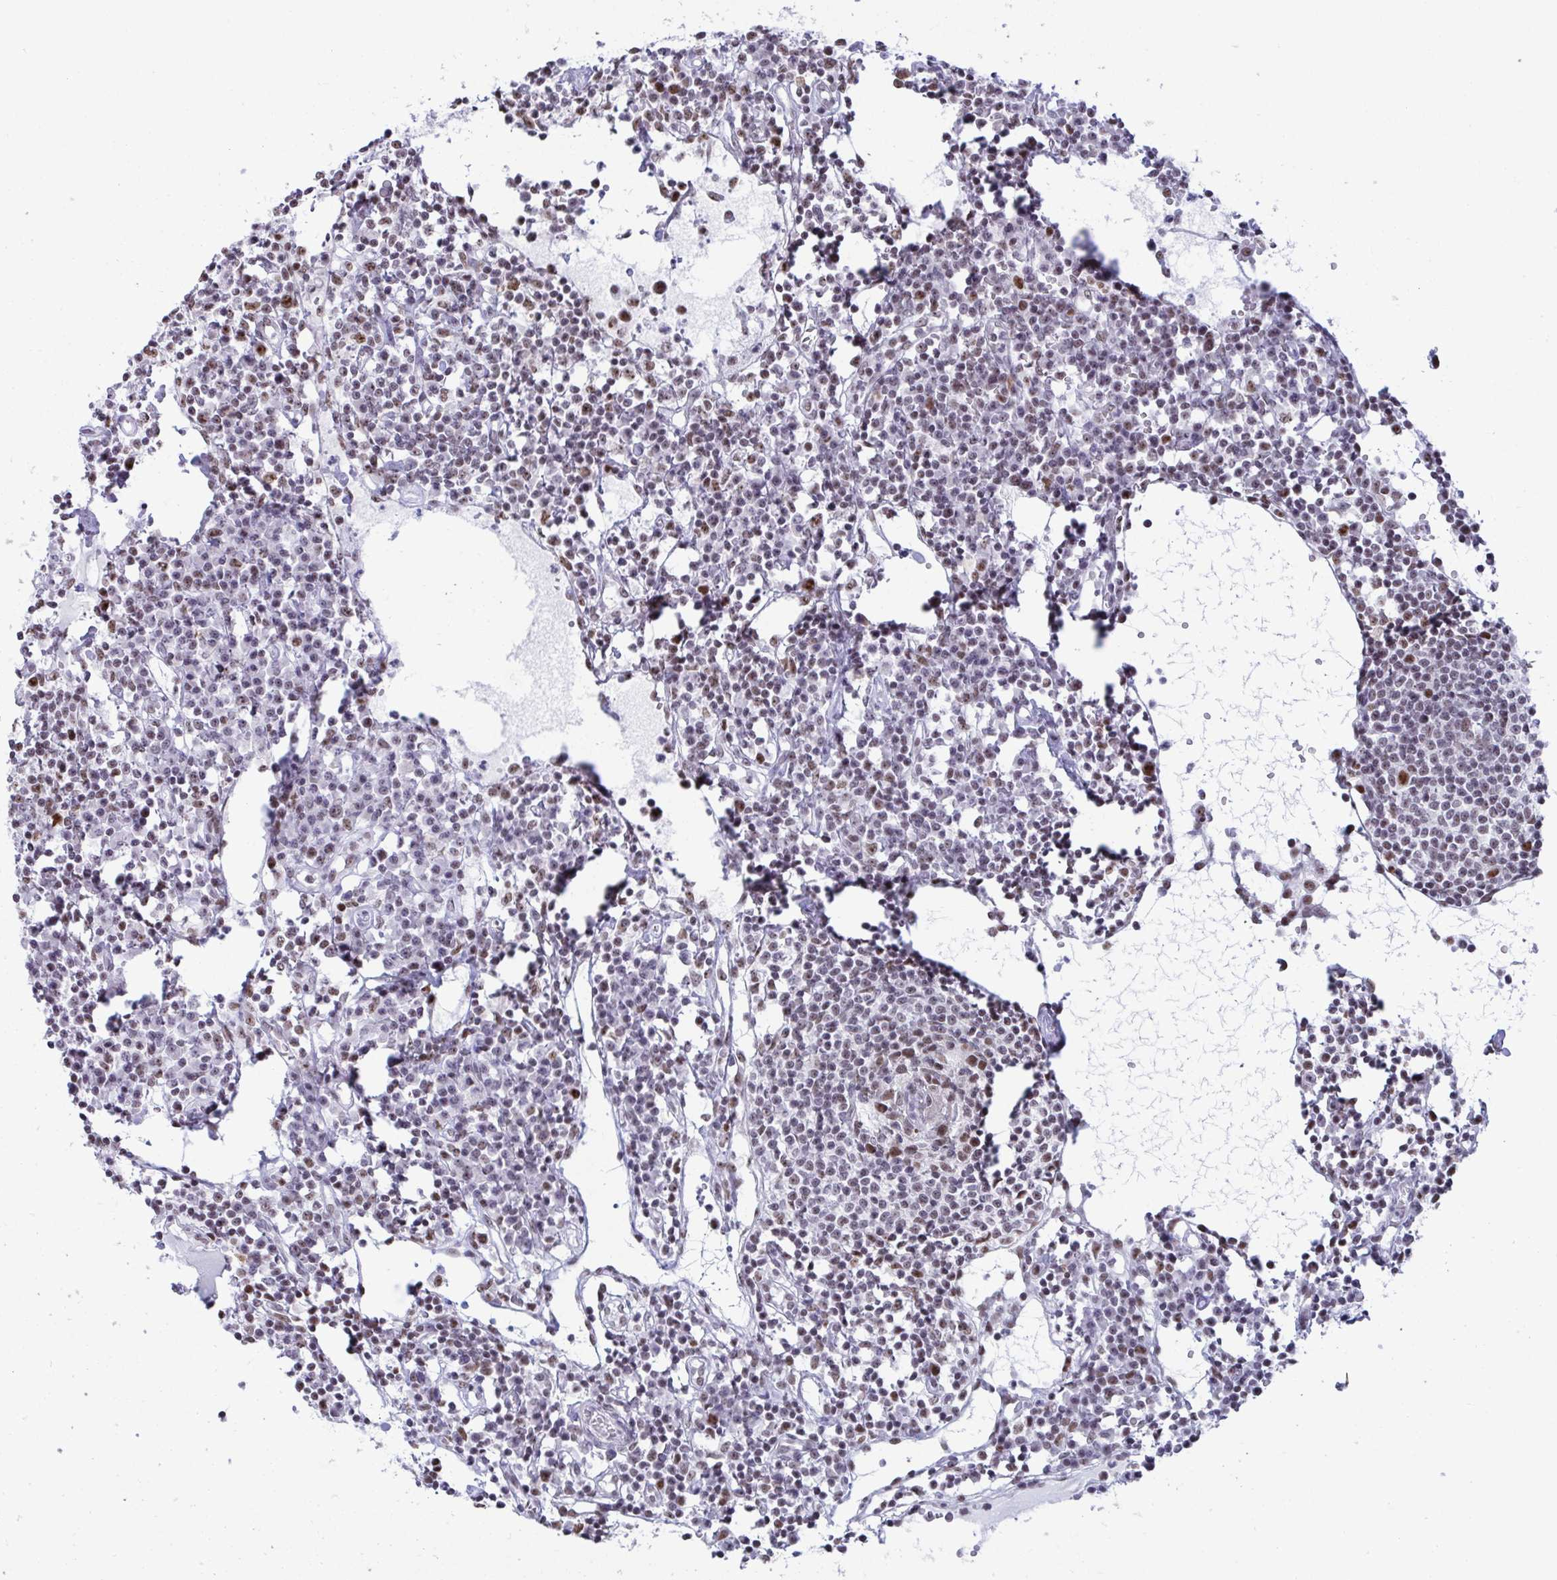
{"staining": {"intensity": "moderate", "quantity": "25%-75%", "location": "nuclear"}, "tissue": "lymph node", "cell_type": "Germinal center cells", "image_type": "normal", "snomed": [{"axis": "morphology", "description": "Normal tissue, NOS"}, {"axis": "topography", "description": "Lymph node"}], "caption": "IHC micrograph of normal lymph node stained for a protein (brown), which displays medium levels of moderate nuclear staining in about 25%-75% of germinal center cells.", "gene": "SUPT16H", "patient": {"sex": "female", "age": 78}}